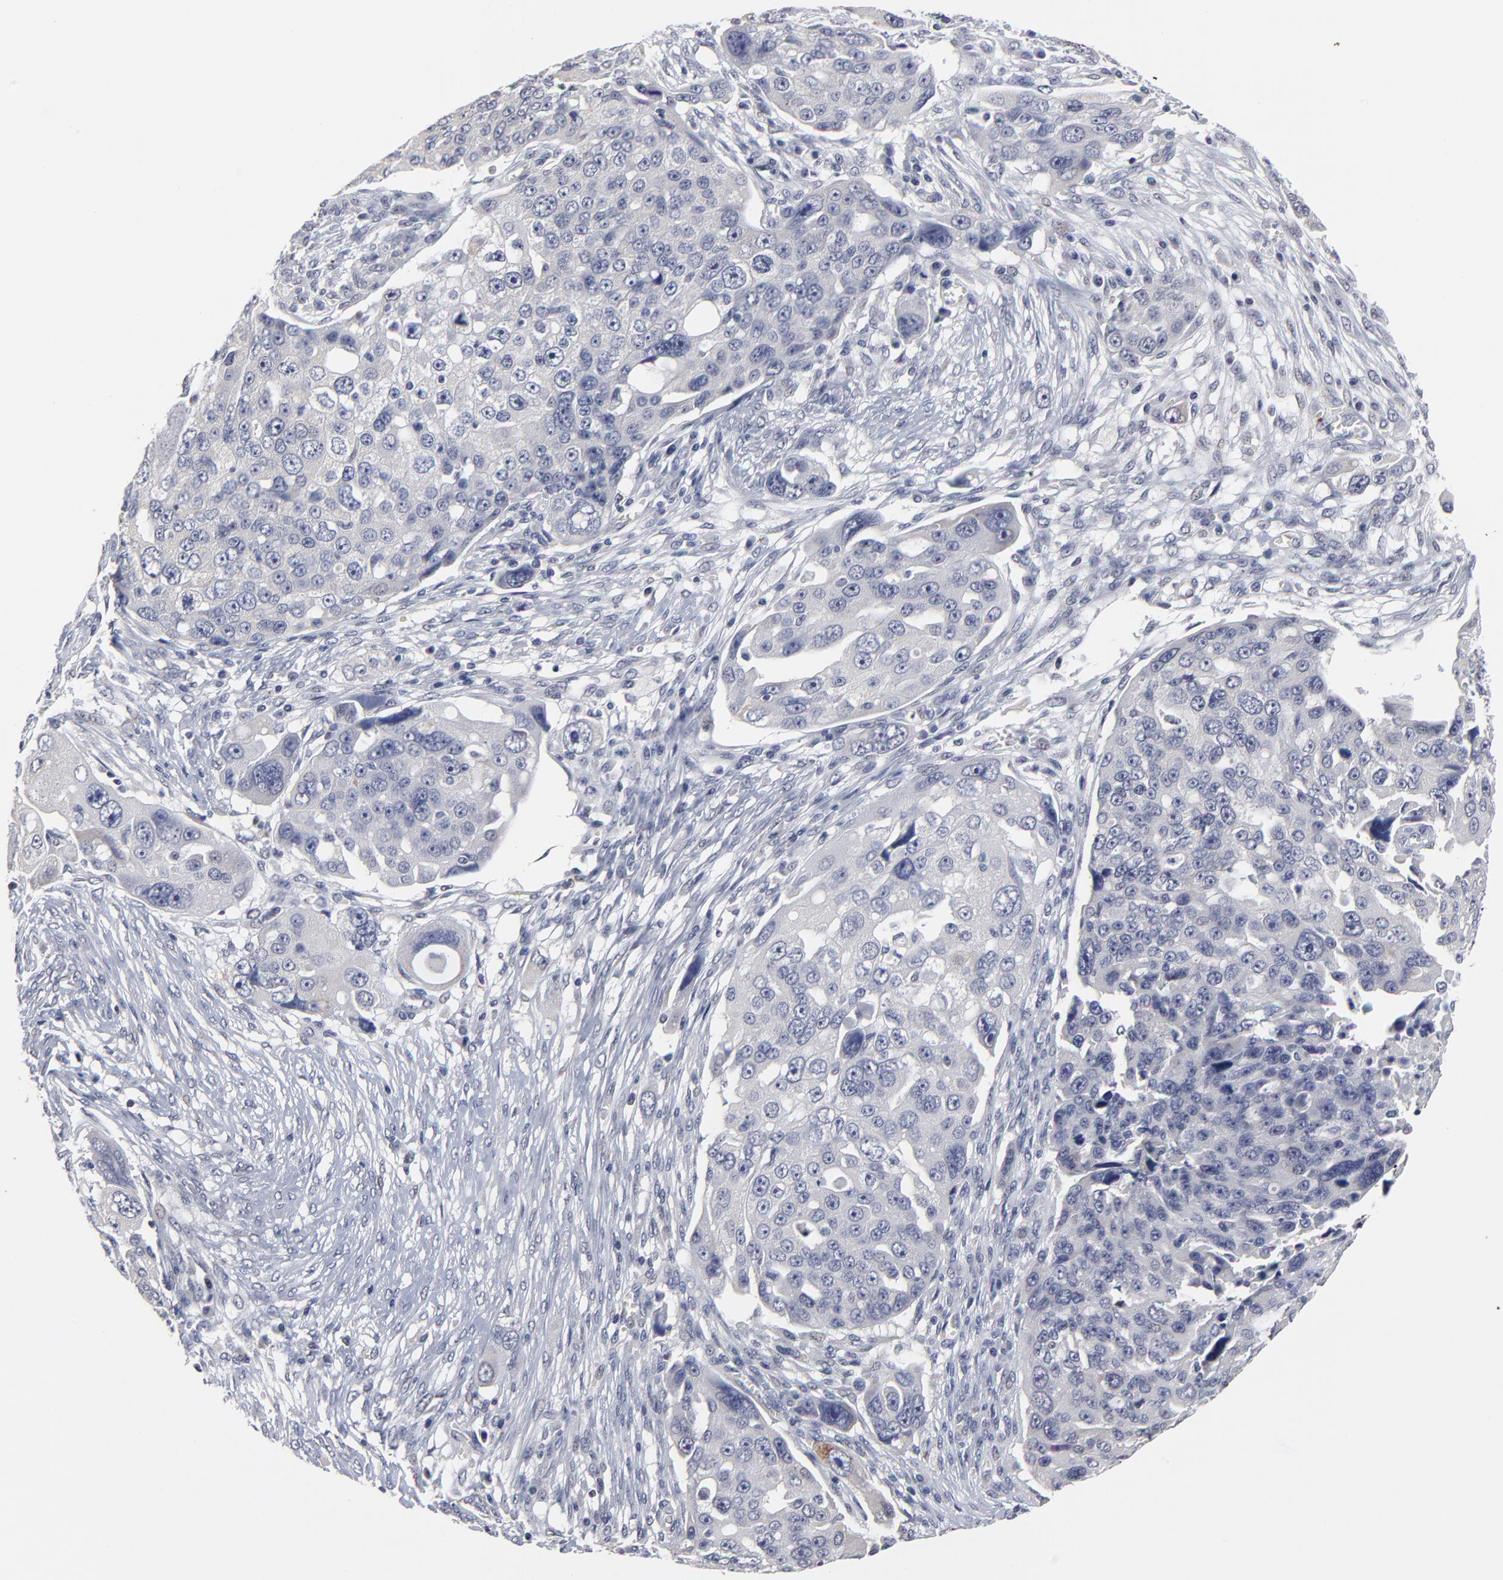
{"staining": {"intensity": "negative", "quantity": "none", "location": "none"}, "tissue": "ovarian cancer", "cell_type": "Tumor cells", "image_type": "cancer", "snomed": [{"axis": "morphology", "description": "Carcinoma, endometroid"}, {"axis": "topography", "description": "Ovary"}], "caption": "Ovarian endometroid carcinoma was stained to show a protein in brown. There is no significant expression in tumor cells.", "gene": "MAGEA10", "patient": {"sex": "female", "age": 75}}